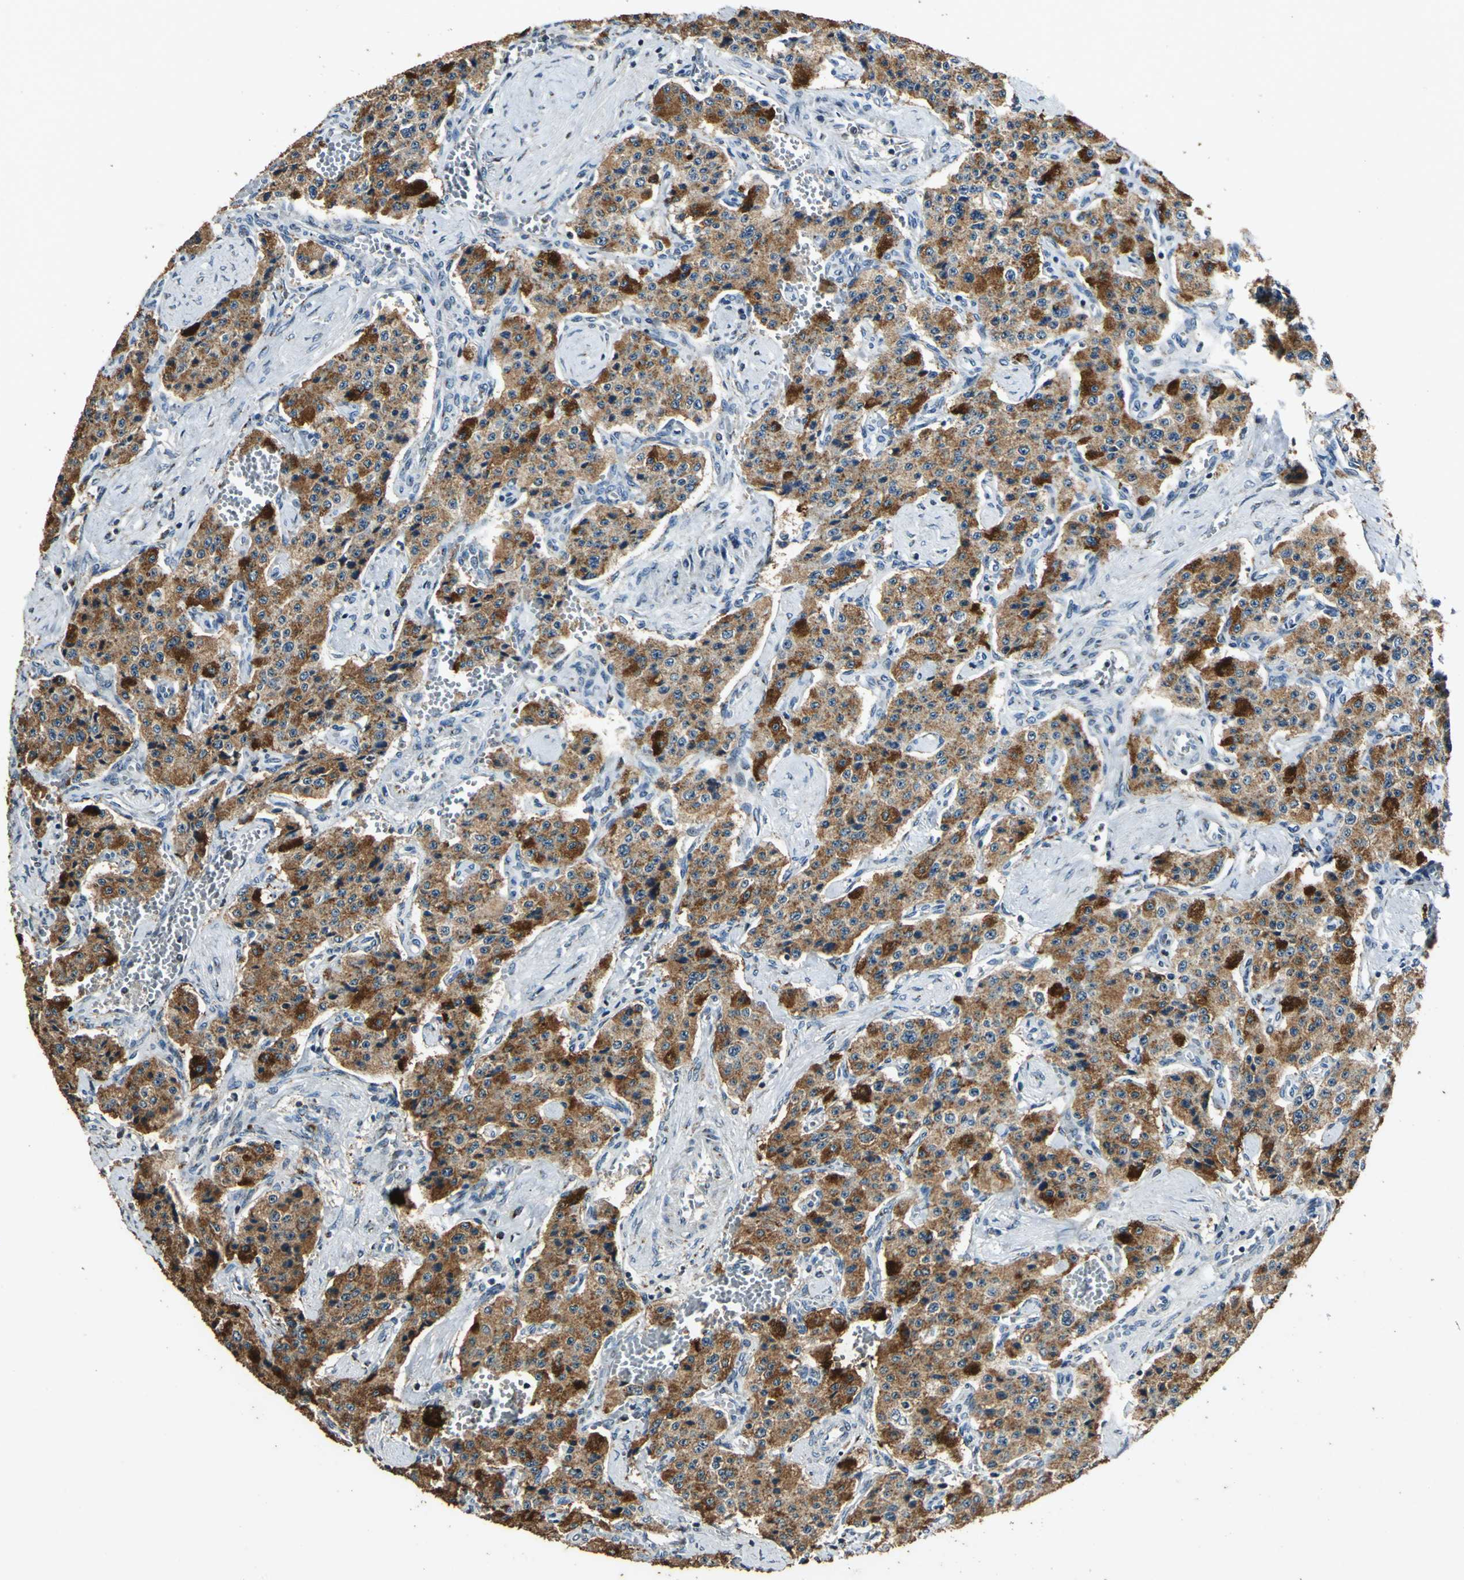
{"staining": {"intensity": "strong", "quantity": ">75%", "location": "cytoplasmic/membranous"}, "tissue": "carcinoid", "cell_type": "Tumor cells", "image_type": "cancer", "snomed": [{"axis": "morphology", "description": "Carcinoid, malignant, NOS"}, {"axis": "topography", "description": "Small intestine"}], "caption": "Immunohistochemistry image of neoplastic tissue: carcinoid stained using immunohistochemistry shows high levels of strong protein expression localized specifically in the cytoplasmic/membranous of tumor cells, appearing as a cytoplasmic/membranous brown color.", "gene": "TMEM115", "patient": {"sex": "male", "age": 52}}